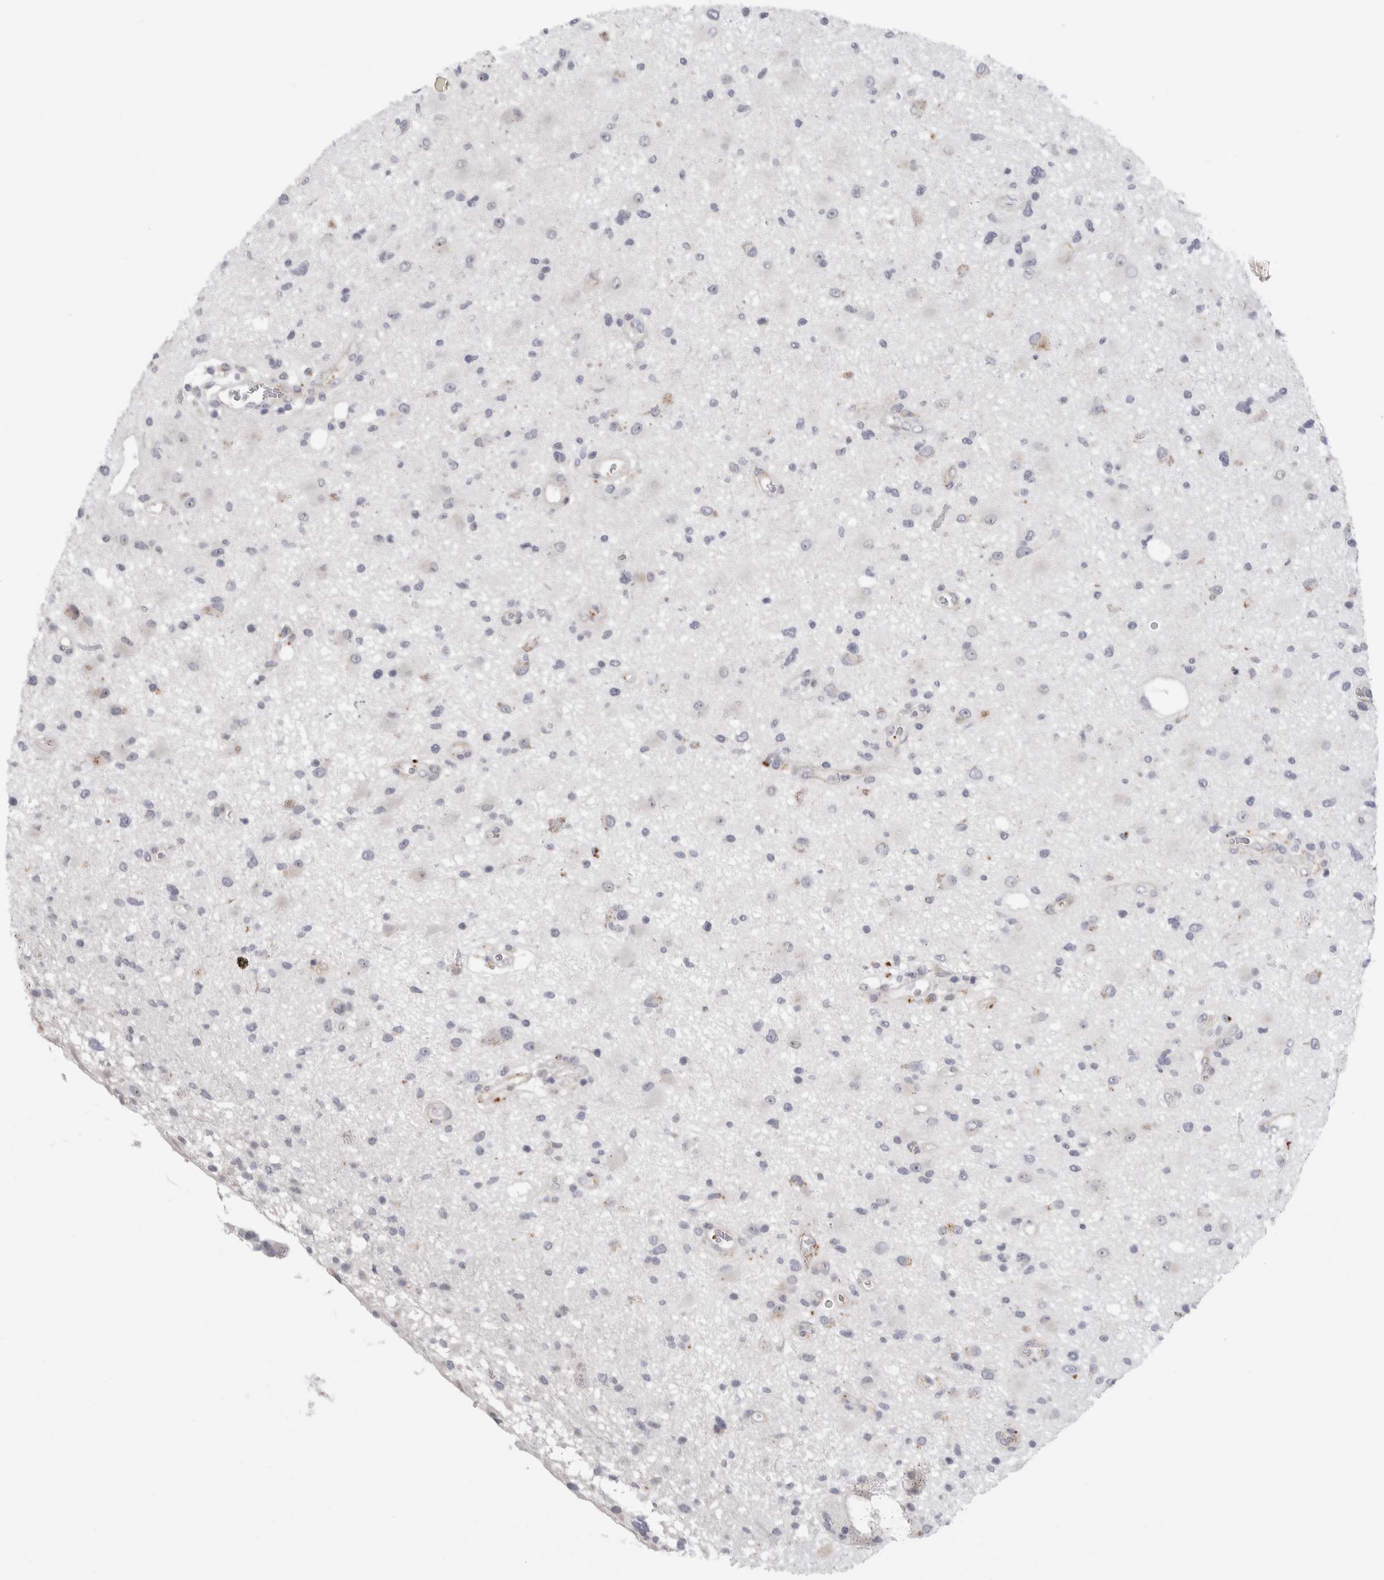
{"staining": {"intensity": "negative", "quantity": "none", "location": "none"}, "tissue": "glioma", "cell_type": "Tumor cells", "image_type": "cancer", "snomed": [{"axis": "morphology", "description": "Glioma, malignant, High grade"}, {"axis": "topography", "description": "Brain"}], "caption": "Immunohistochemistry micrograph of neoplastic tissue: glioma stained with DAB shows no significant protein positivity in tumor cells. (DAB (3,3'-diaminobenzidine) IHC visualized using brightfield microscopy, high magnification).", "gene": "ANKMY1", "patient": {"sex": "male", "age": 33}}